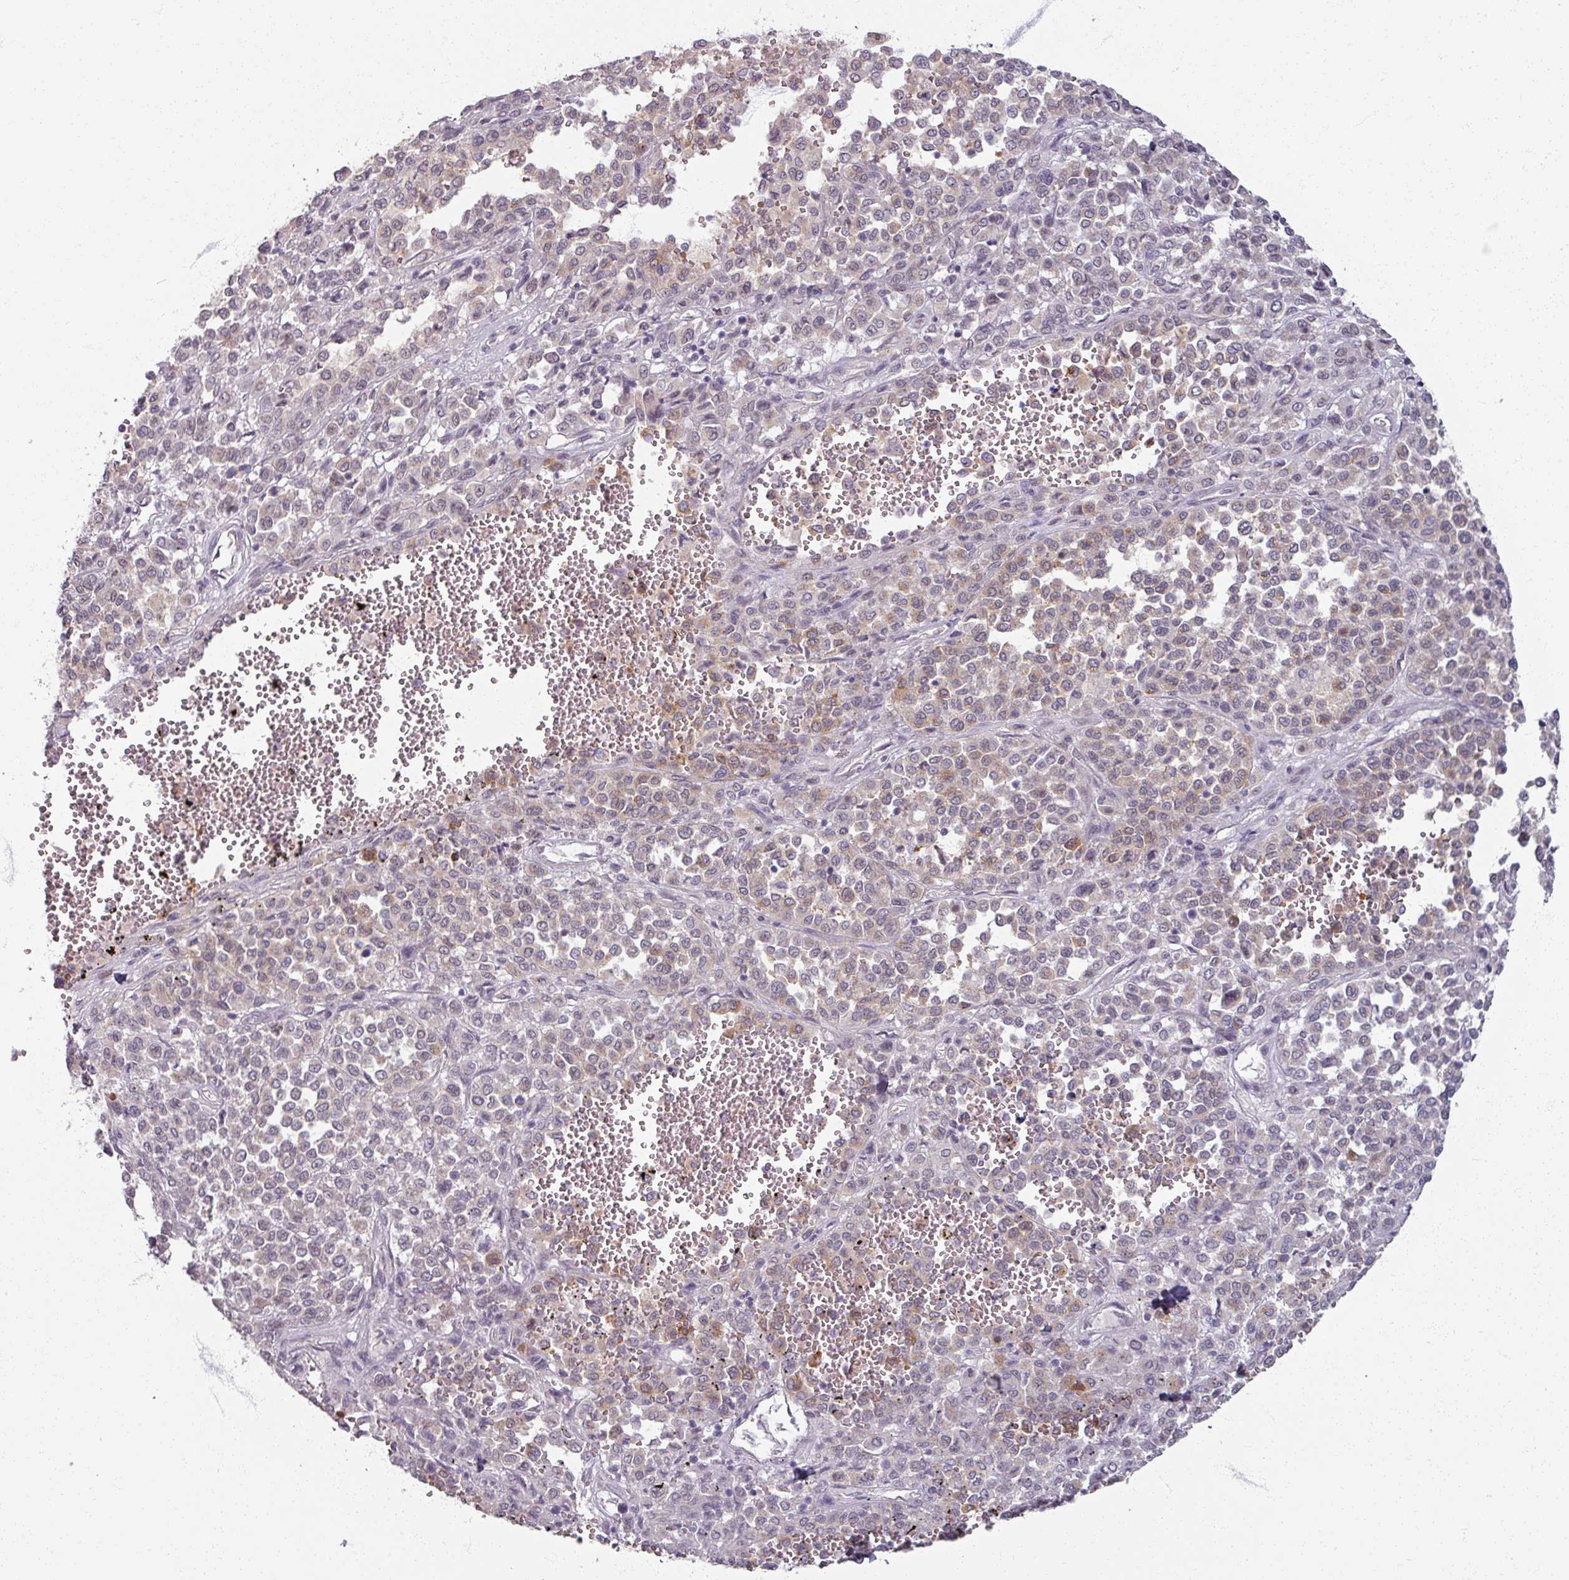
{"staining": {"intensity": "moderate", "quantity": "<25%", "location": "cytoplasmic/membranous"}, "tissue": "melanoma", "cell_type": "Tumor cells", "image_type": "cancer", "snomed": [{"axis": "morphology", "description": "Malignant melanoma, Metastatic site"}, {"axis": "topography", "description": "Pancreas"}], "caption": "Human malignant melanoma (metastatic site) stained with a brown dye demonstrates moderate cytoplasmic/membranous positive staining in approximately <25% of tumor cells.", "gene": "SOX11", "patient": {"sex": "female", "age": 30}}